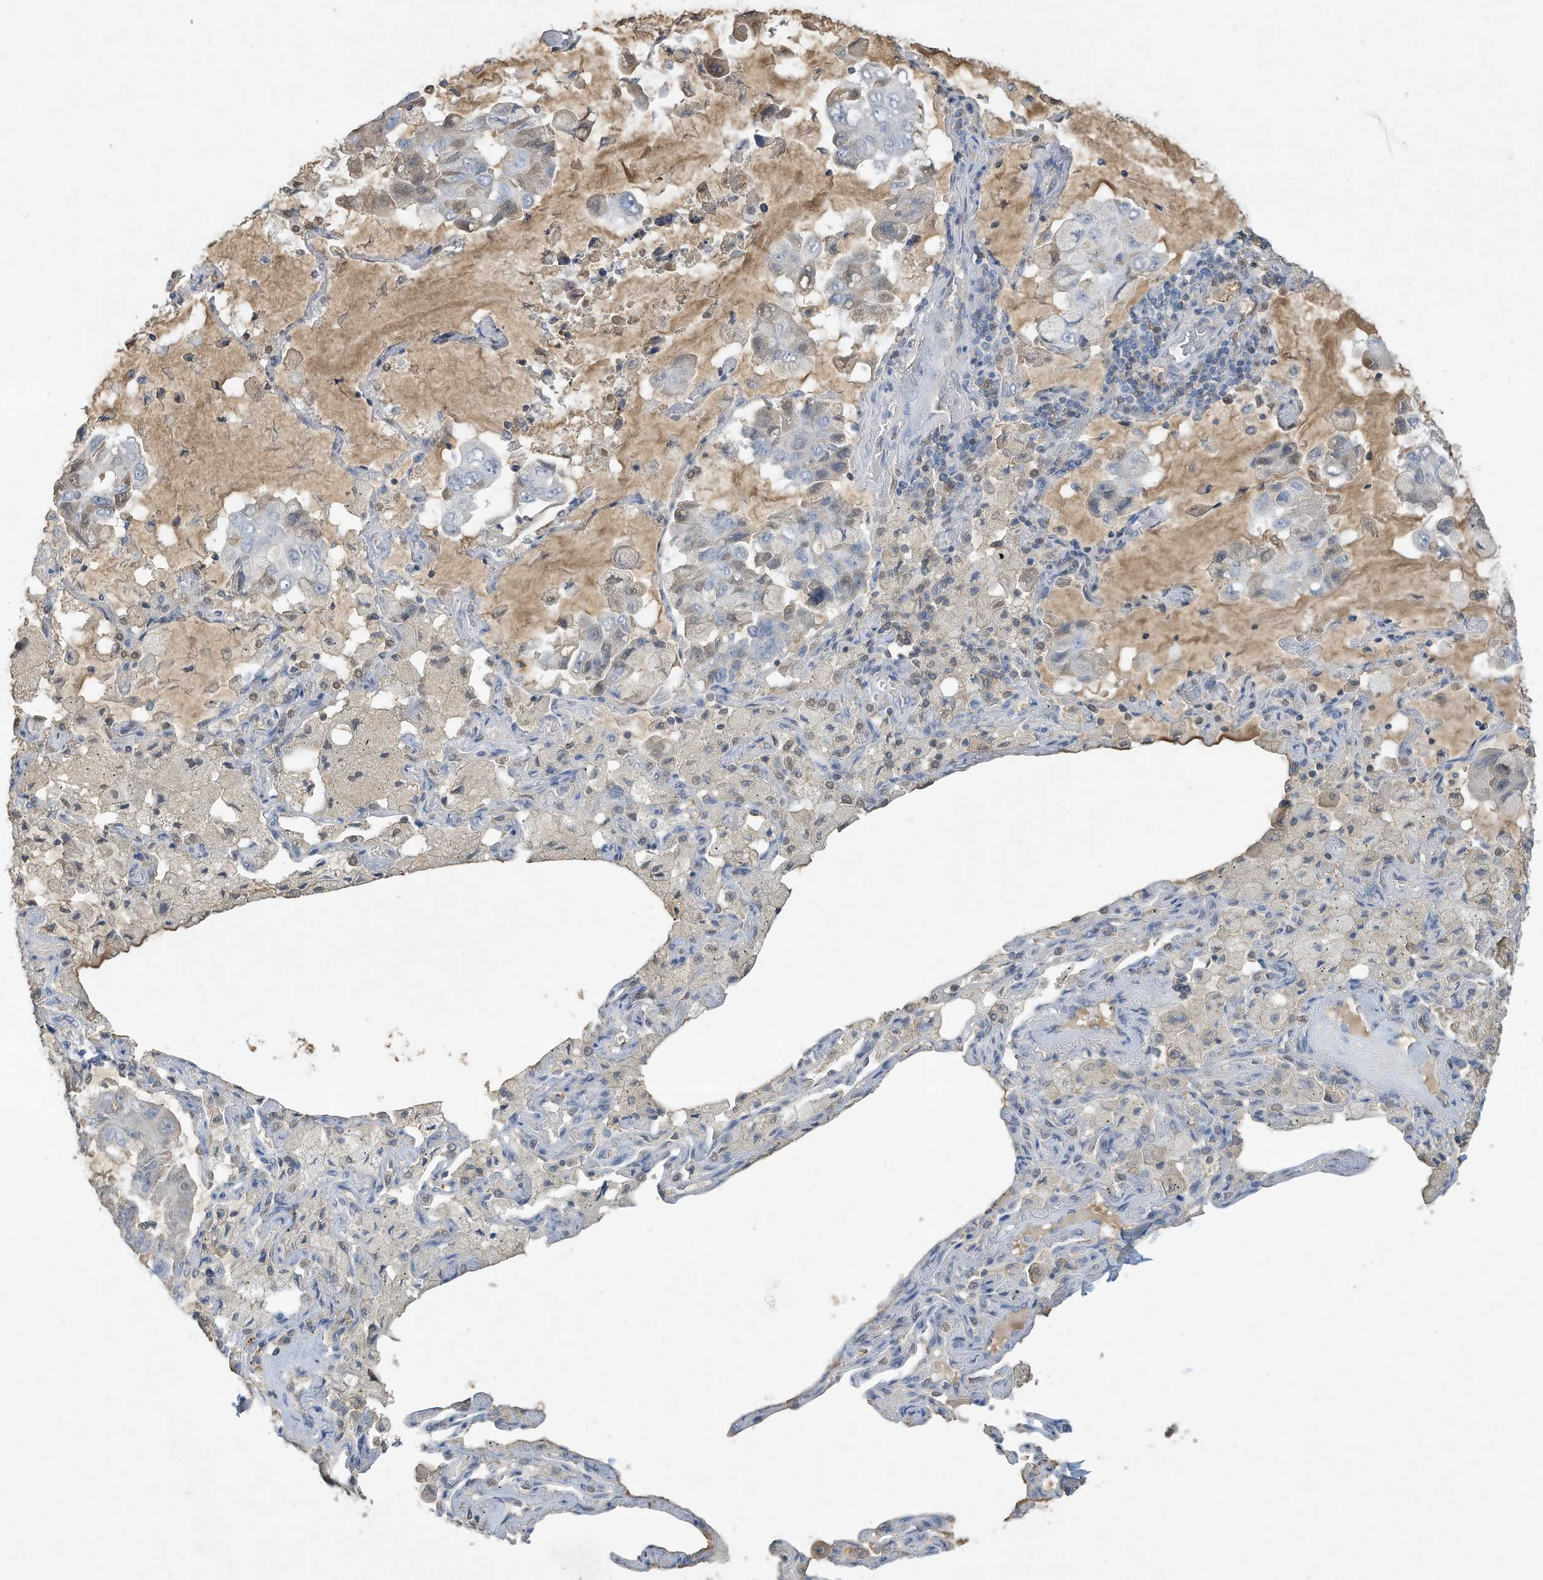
{"staining": {"intensity": "negative", "quantity": "none", "location": "none"}, "tissue": "lung cancer", "cell_type": "Tumor cells", "image_type": "cancer", "snomed": [{"axis": "morphology", "description": "Adenocarcinoma, NOS"}, {"axis": "topography", "description": "Lung"}], "caption": "The image exhibits no staining of tumor cells in lung cancer.", "gene": "HAS3", "patient": {"sex": "male", "age": 64}}